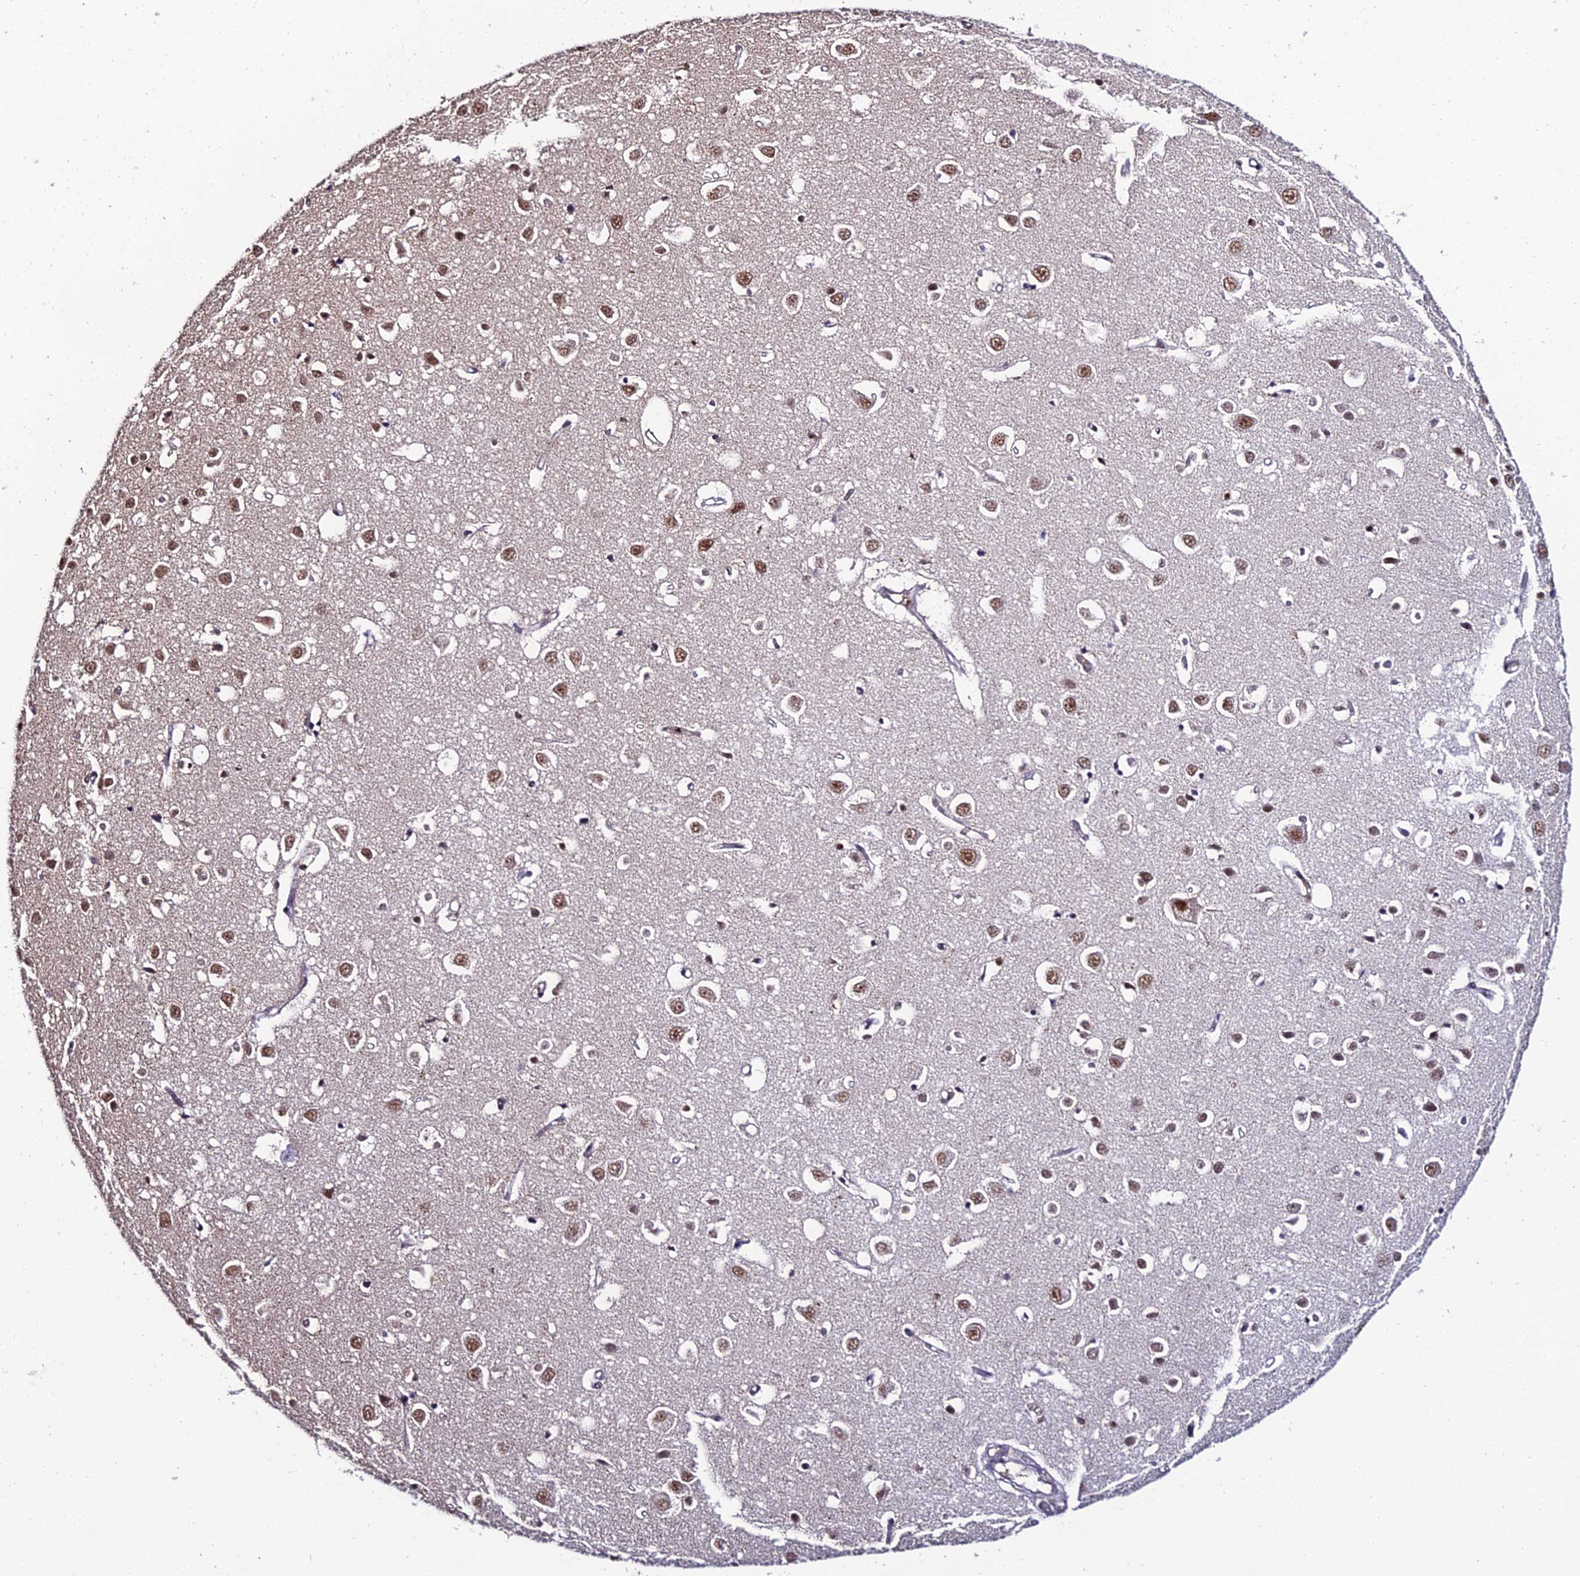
{"staining": {"intensity": "negative", "quantity": "none", "location": "none"}, "tissue": "cerebral cortex", "cell_type": "Endothelial cells", "image_type": "normal", "snomed": [{"axis": "morphology", "description": "Normal tissue, NOS"}, {"axis": "topography", "description": "Cerebral cortex"}], "caption": "The immunohistochemistry (IHC) histopathology image has no significant positivity in endothelial cells of cerebral cortex.", "gene": "PPP4C", "patient": {"sex": "female", "age": 64}}